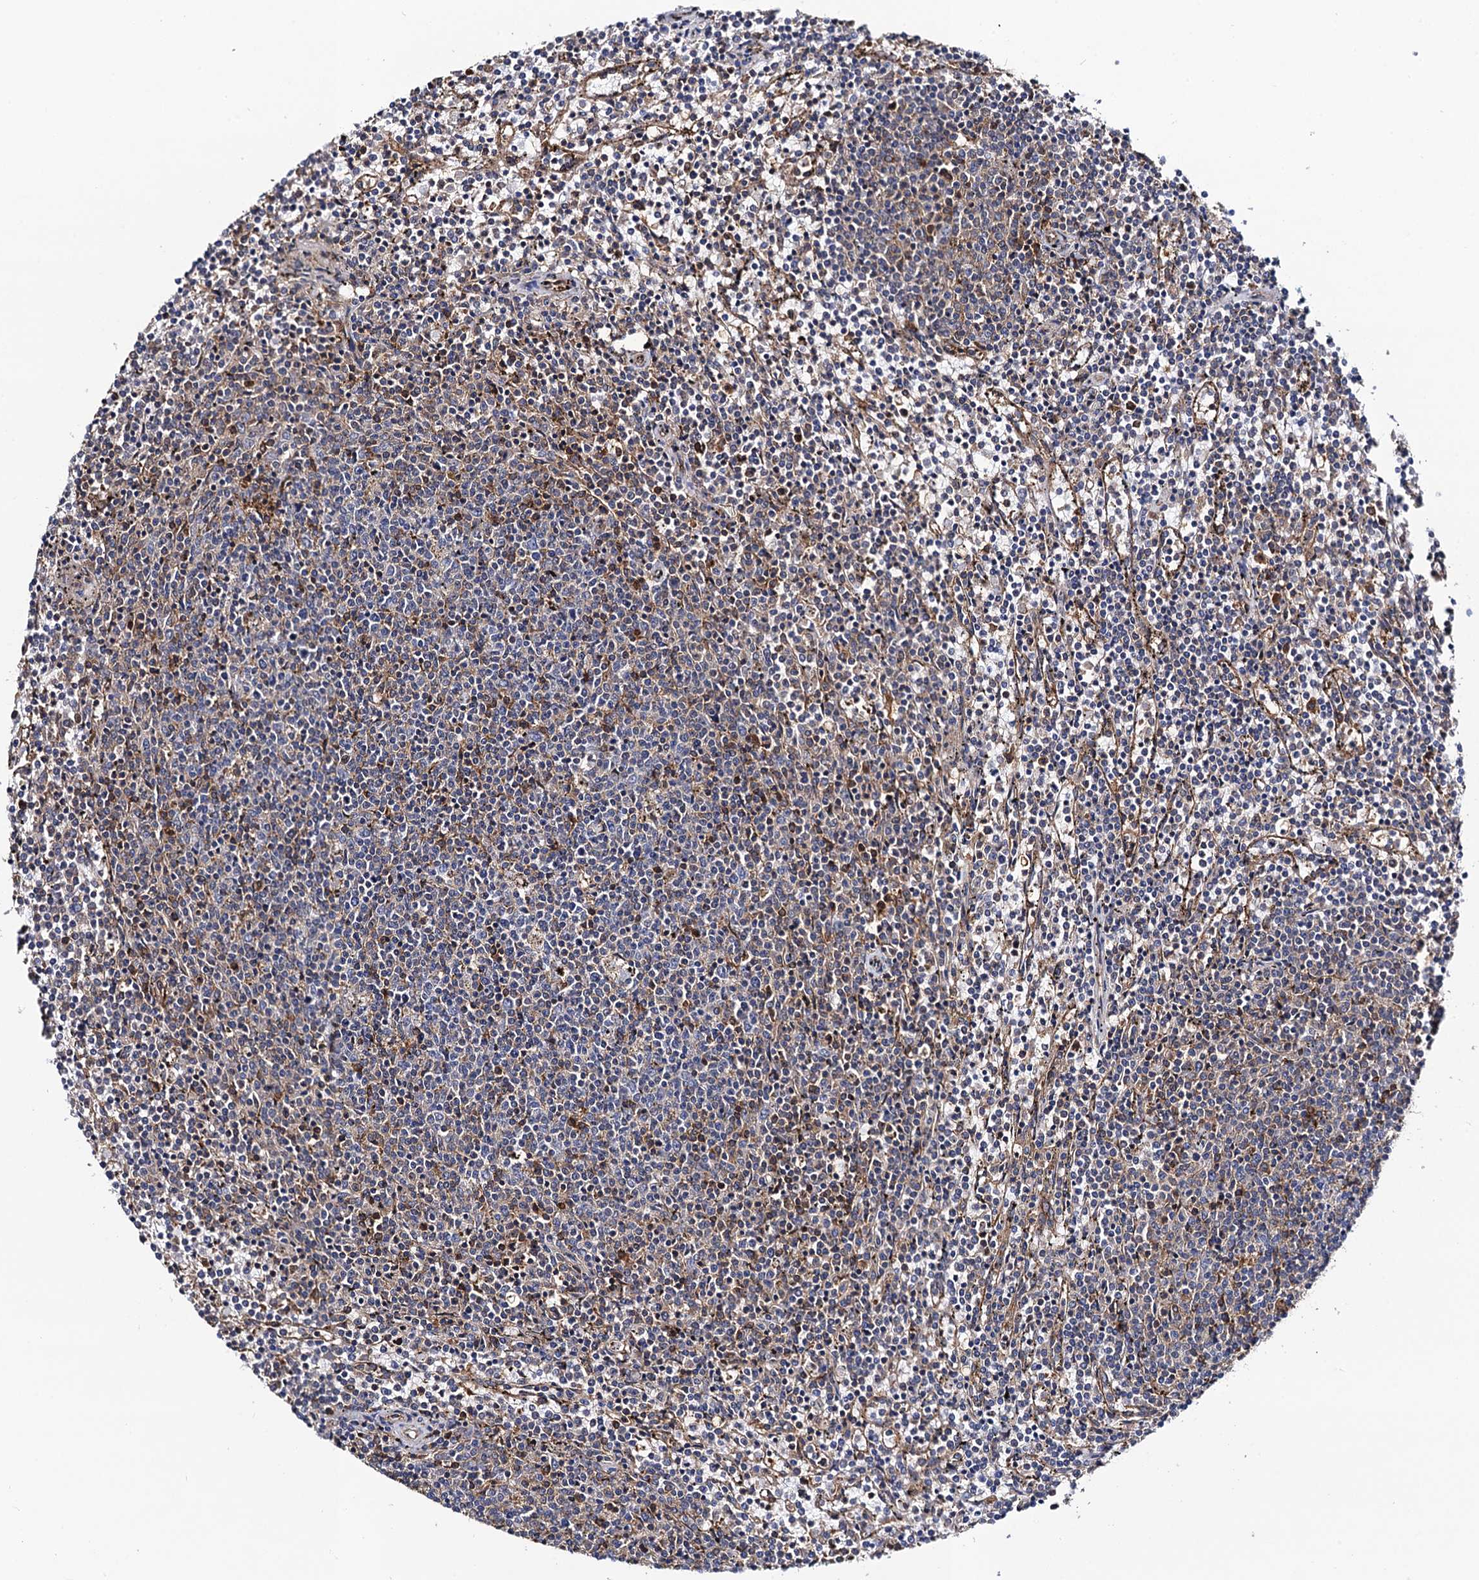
{"staining": {"intensity": "negative", "quantity": "none", "location": "none"}, "tissue": "lymphoma", "cell_type": "Tumor cells", "image_type": "cancer", "snomed": [{"axis": "morphology", "description": "Malignant lymphoma, non-Hodgkin's type, Low grade"}, {"axis": "topography", "description": "Spleen"}], "caption": "A high-resolution micrograph shows IHC staining of lymphoma, which reveals no significant expression in tumor cells.", "gene": "DYDC1", "patient": {"sex": "female", "age": 50}}